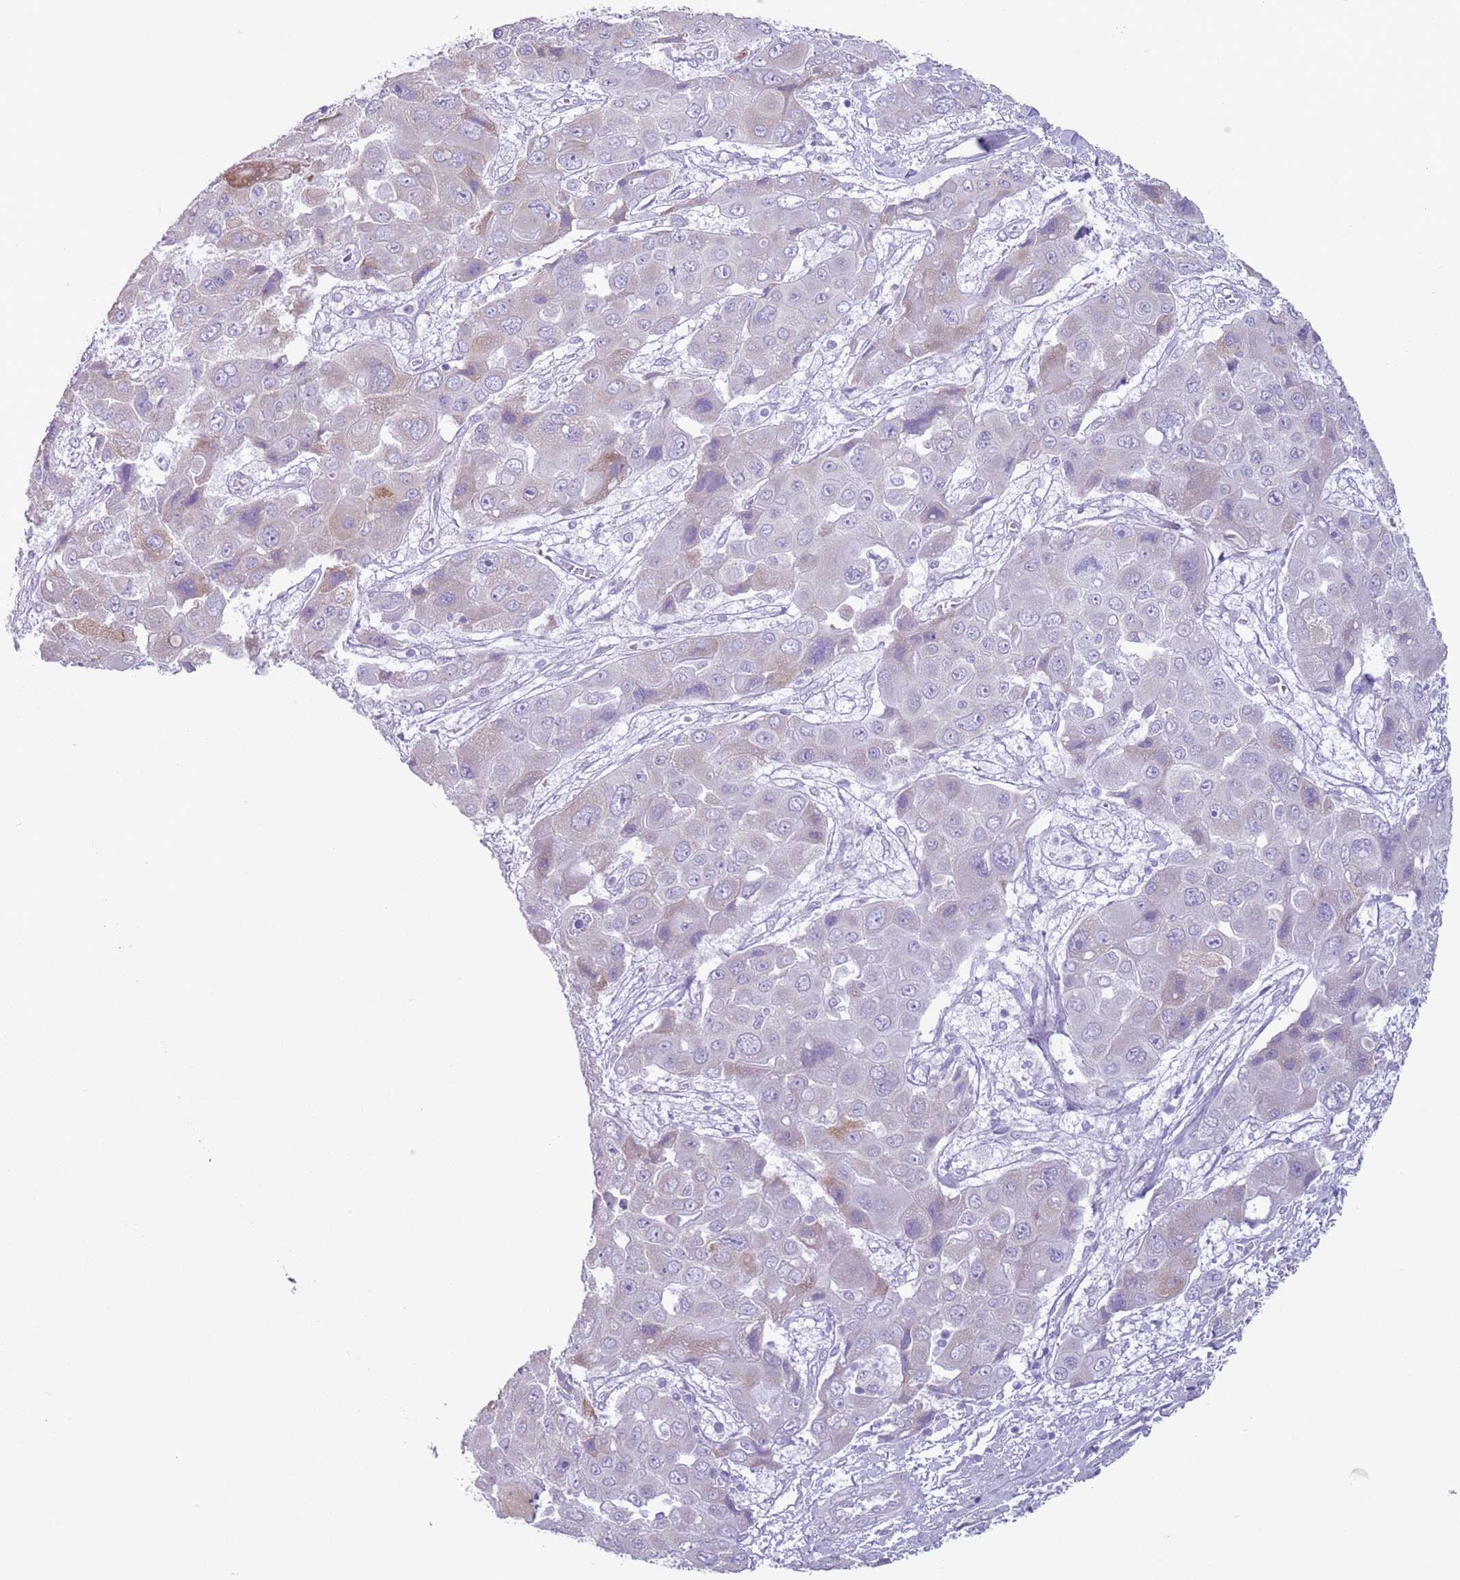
{"staining": {"intensity": "weak", "quantity": "<25%", "location": "cytoplasmic/membranous"}, "tissue": "liver cancer", "cell_type": "Tumor cells", "image_type": "cancer", "snomed": [{"axis": "morphology", "description": "Cholangiocarcinoma"}, {"axis": "topography", "description": "Liver"}], "caption": "An IHC image of cholangiocarcinoma (liver) is shown. There is no staining in tumor cells of cholangiocarcinoma (liver).", "gene": "HYOU1", "patient": {"sex": "male", "age": 67}}